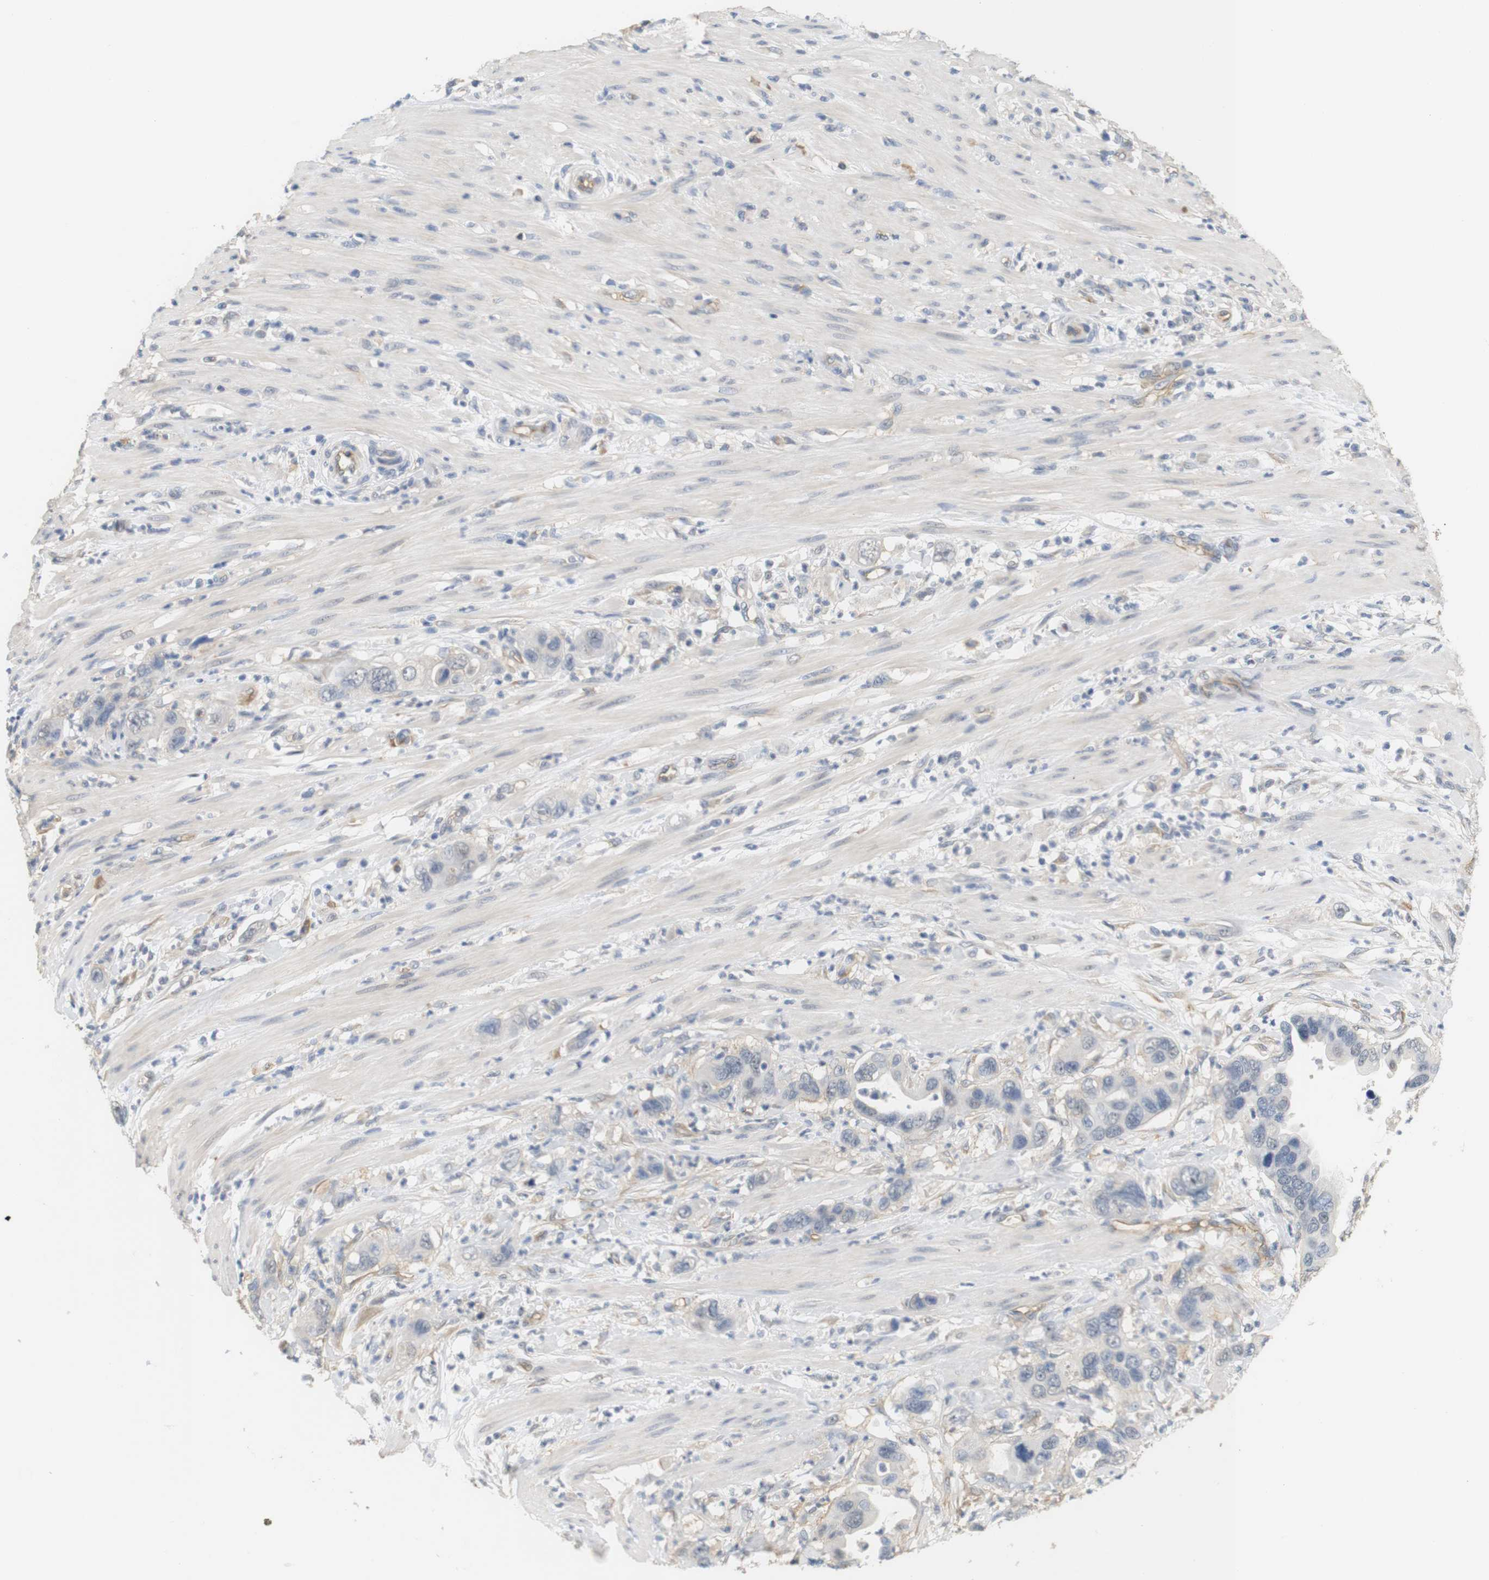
{"staining": {"intensity": "negative", "quantity": "none", "location": "none"}, "tissue": "pancreatic cancer", "cell_type": "Tumor cells", "image_type": "cancer", "snomed": [{"axis": "morphology", "description": "Adenocarcinoma, NOS"}, {"axis": "topography", "description": "Pancreas"}], "caption": "Human pancreatic cancer (adenocarcinoma) stained for a protein using immunohistochemistry (IHC) reveals no expression in tumor cells.", "gene": "OSR1", "patient": {"sex": "female", "age": 71}}